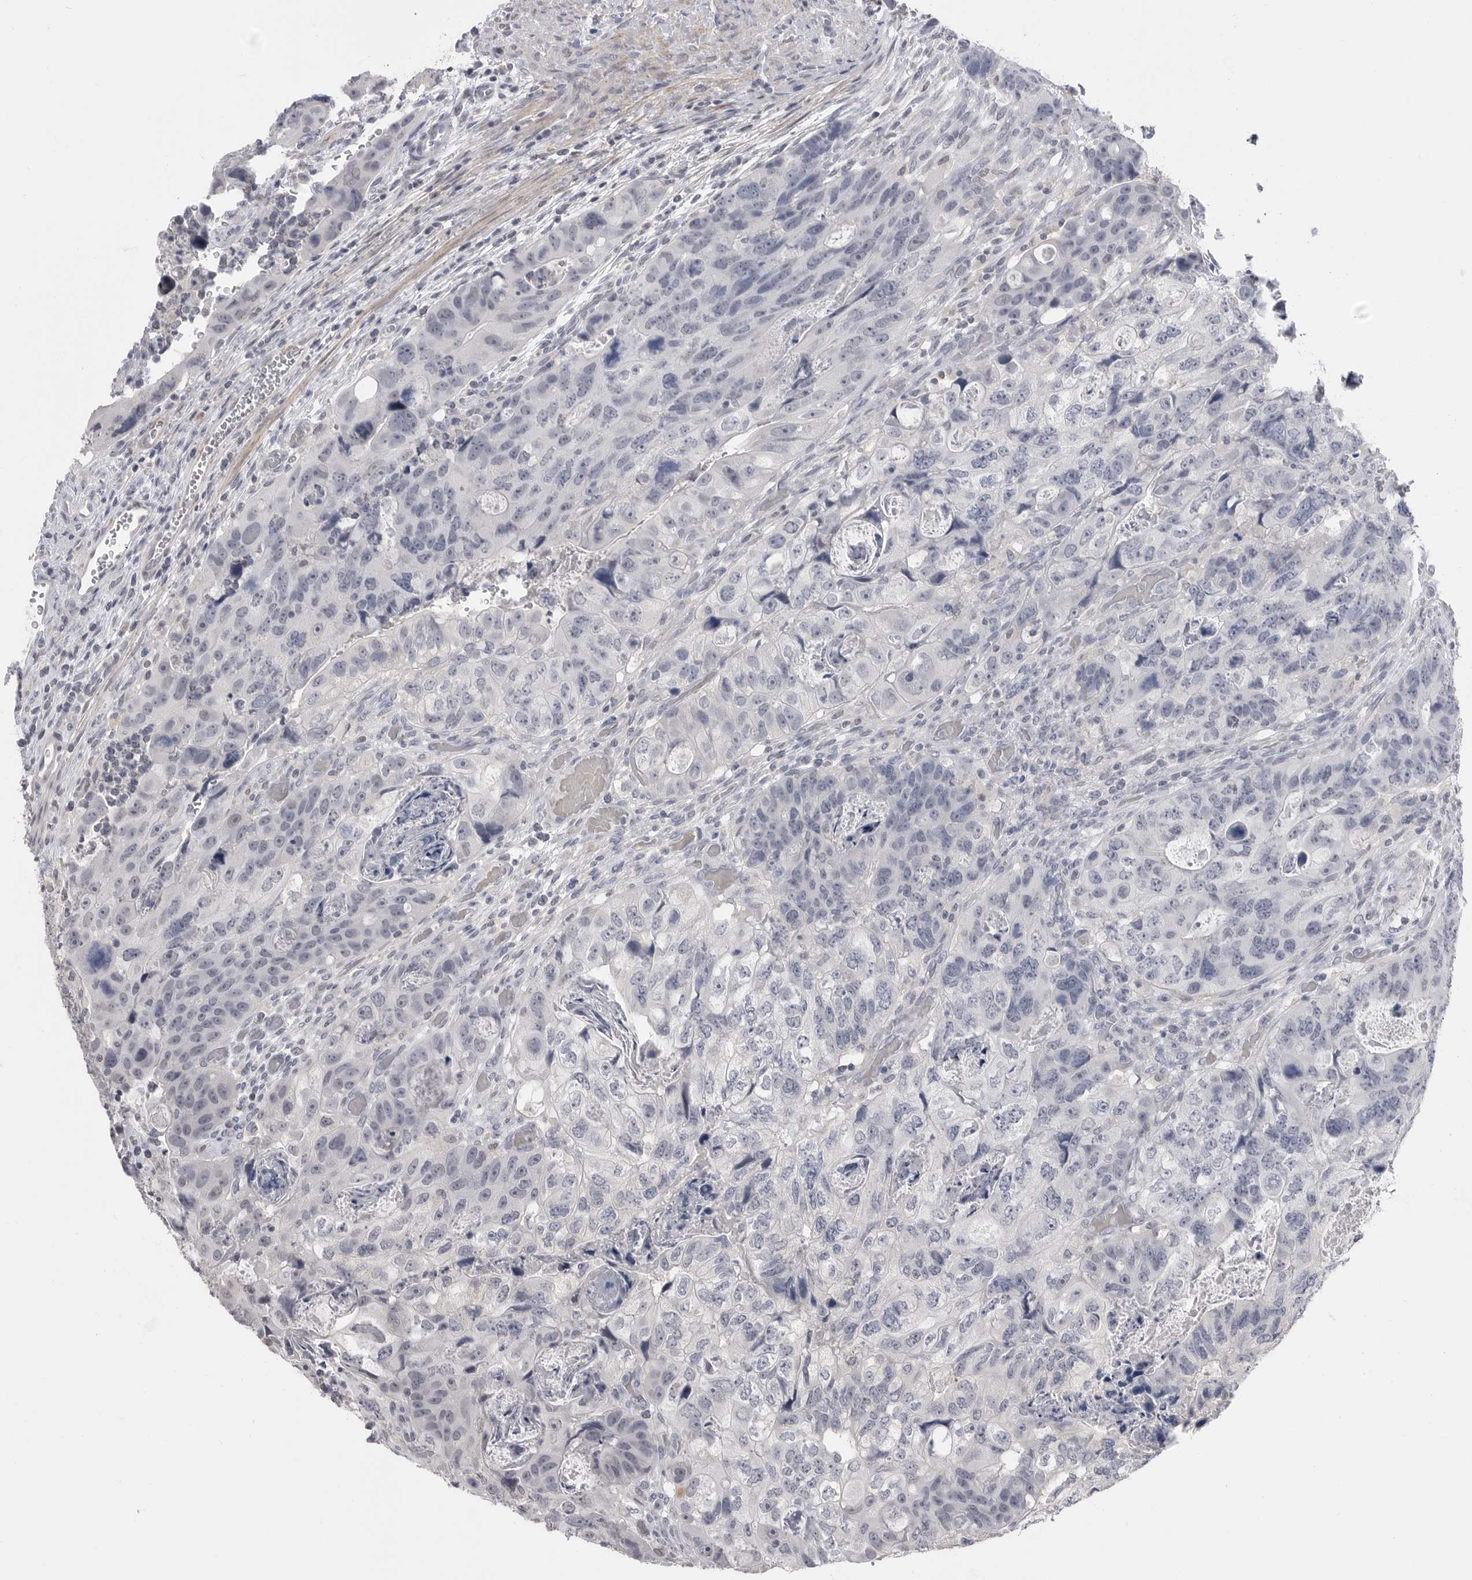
{"staining": {"intensity": "negative", "quantity": "none", "location": "none"}, "tissue": "colorectal cancer", "cell_type": "Tumor cells", "image_type": "cancer", "snomed": [{"axis": "morphology", "description": "Adenocarcinoma, NOS"}, {"axis": "topography", "description": "Rectum"}], "caption": "Histopathology image shows no significant protein expression in tumor cells of colorectal adenocarcinoma. (DAB immunohistochemistry (IHC), high magnification).", "gene": "PLEKHF1", "patient": {"sex": "male", "age": 59}}